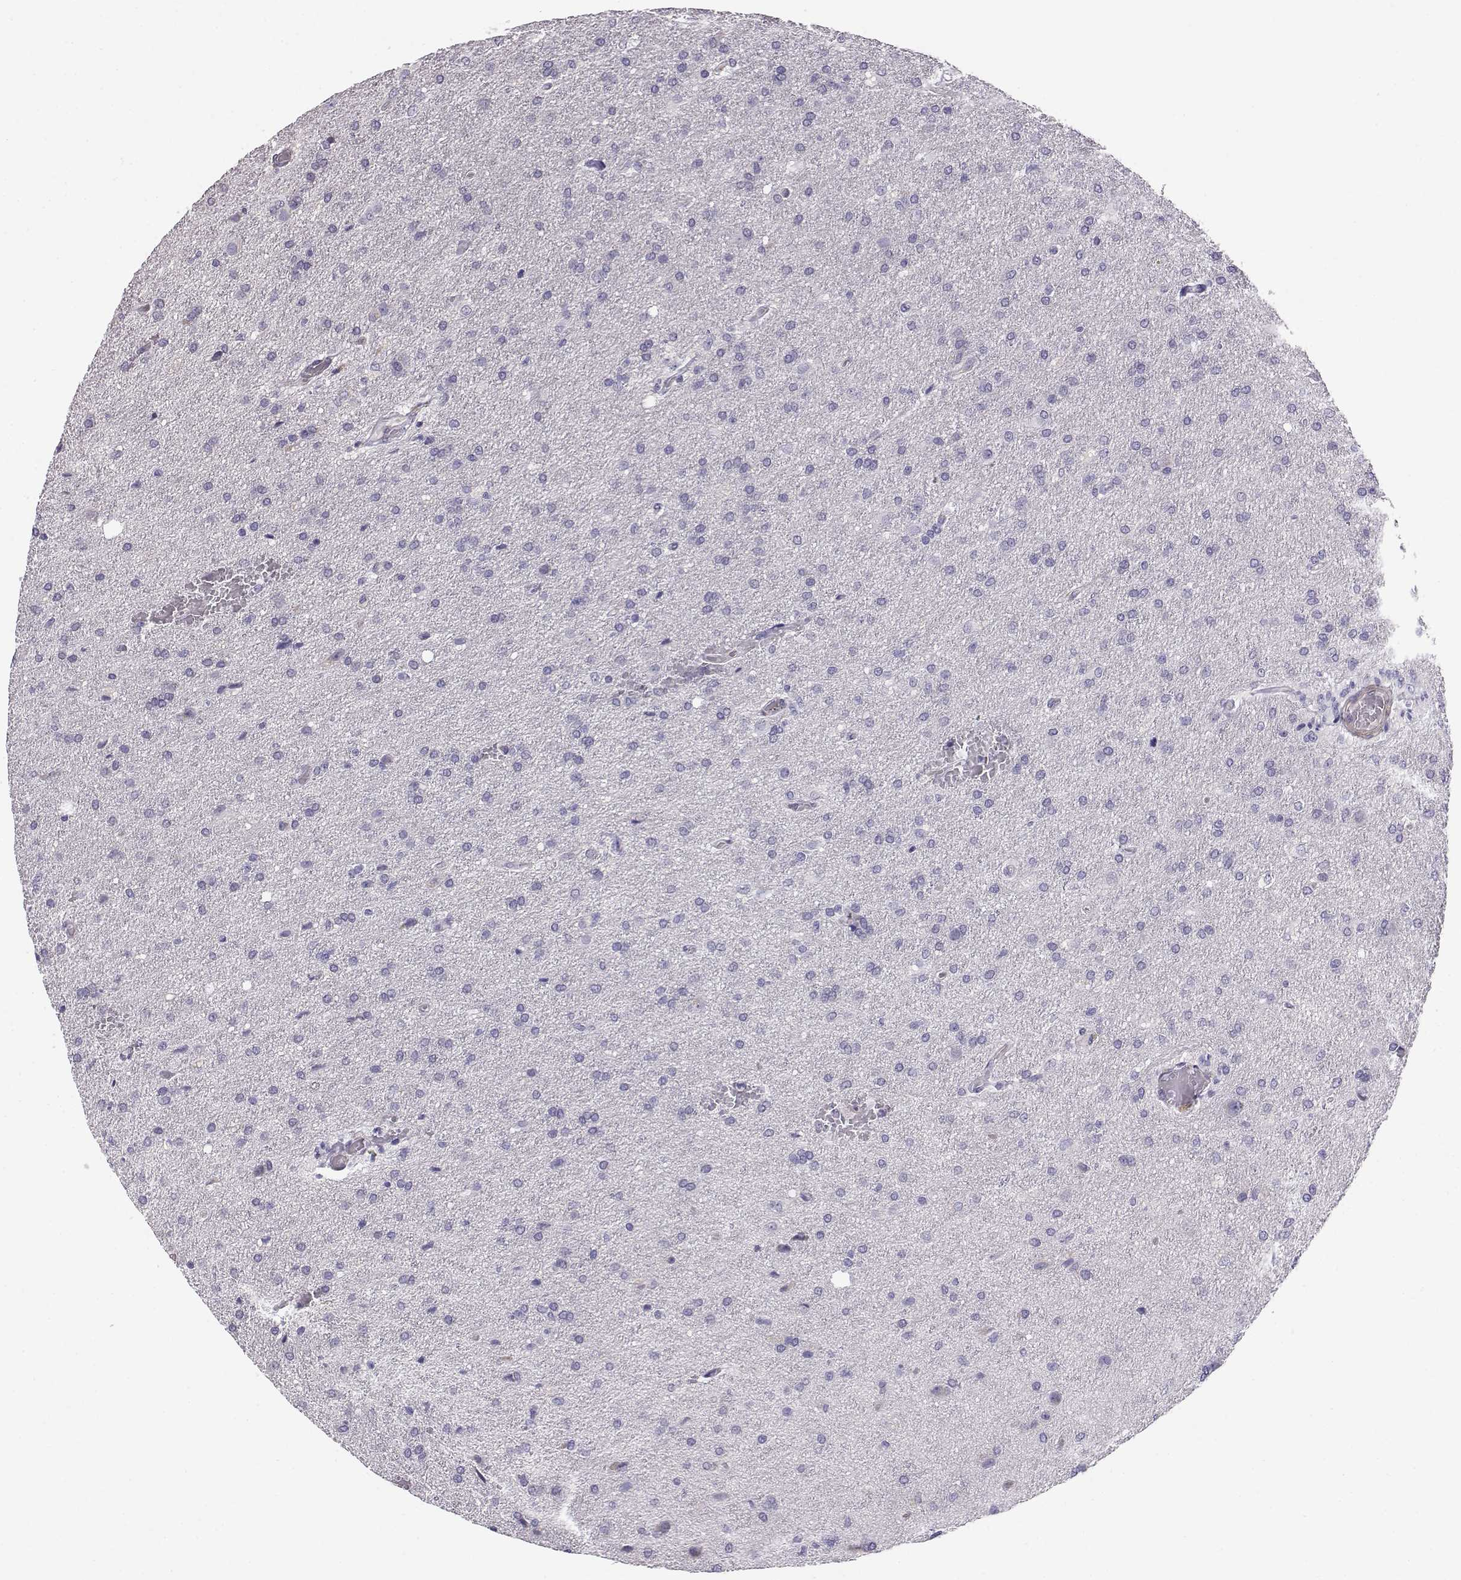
{"staining": {"intensity": "negative", "quantity": "none", "location": "none"}, "tissue": "glioma", "cell_type": "Tumor cells", "image_type": "cancer", "snomed": [{"axis": "morphology", "description": "Glioma, malignant, High grade"}, {"axis": "topography", "description": "Brain"}], "caption": "High magnification brightfield microscopy of malignant glioma (high-grade) stained with DAB (brown) and counterstained with hematoxylin (blue): tumor cells show no significant positivity.", "gene": "ENDOU", "patient": {"sex": "male", "age": 68}}